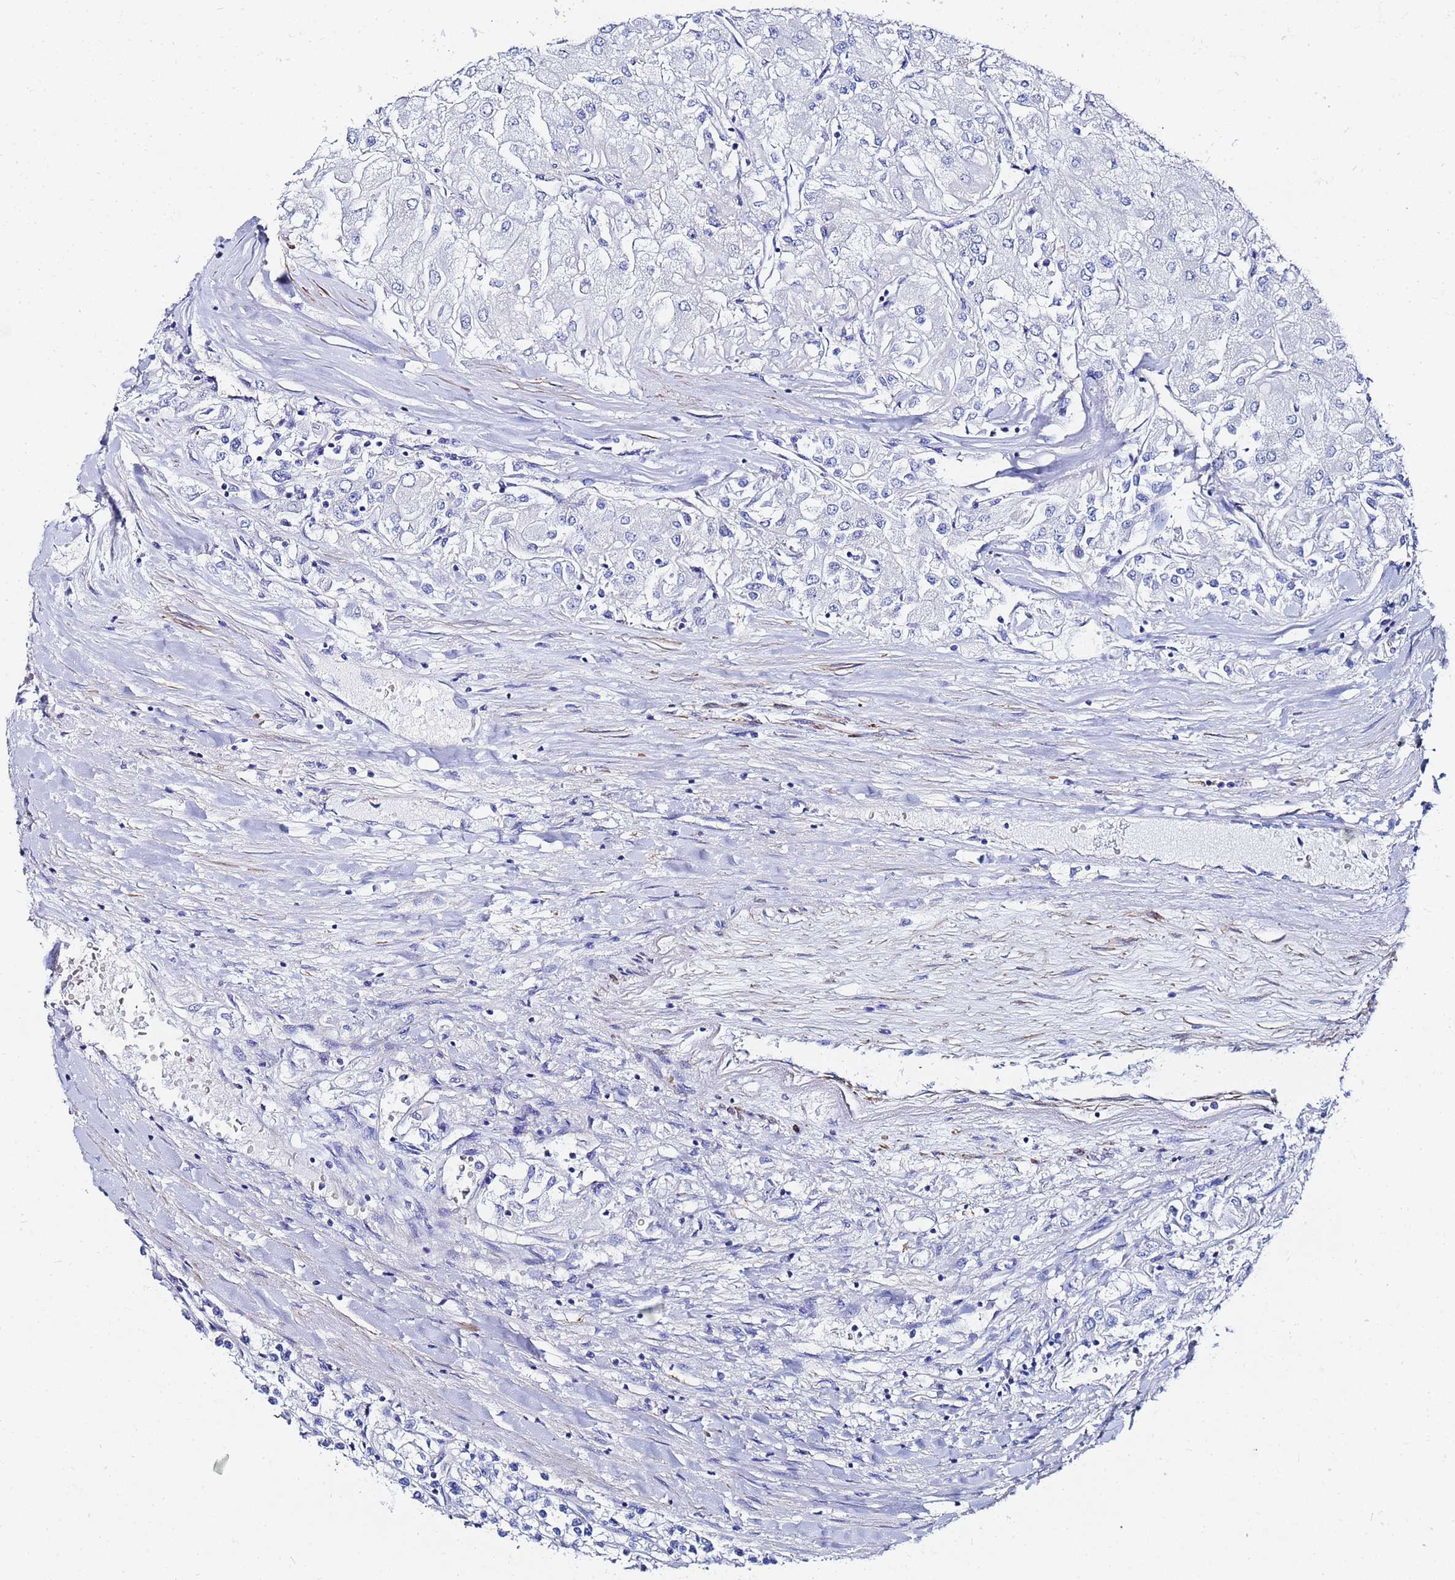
{"staining": {"intensity": "negative", "quantity": "none", "location": "none"}, "tissue": "renal cancer", "cell_type": "Tumor cells", "image_type": "cancer", "snomed": [{"axis": "morphology", "description": "Adenocarcinoma, NOS"}, {"axis": "topography", "description": "Kidney"}], "caption": "An IHC histopathology image of renal cancer is shown. There is no staining in tumor cells of renal cancer.", "gene": "RAB39B", "patient": {"sex": "male", "age": 80}}